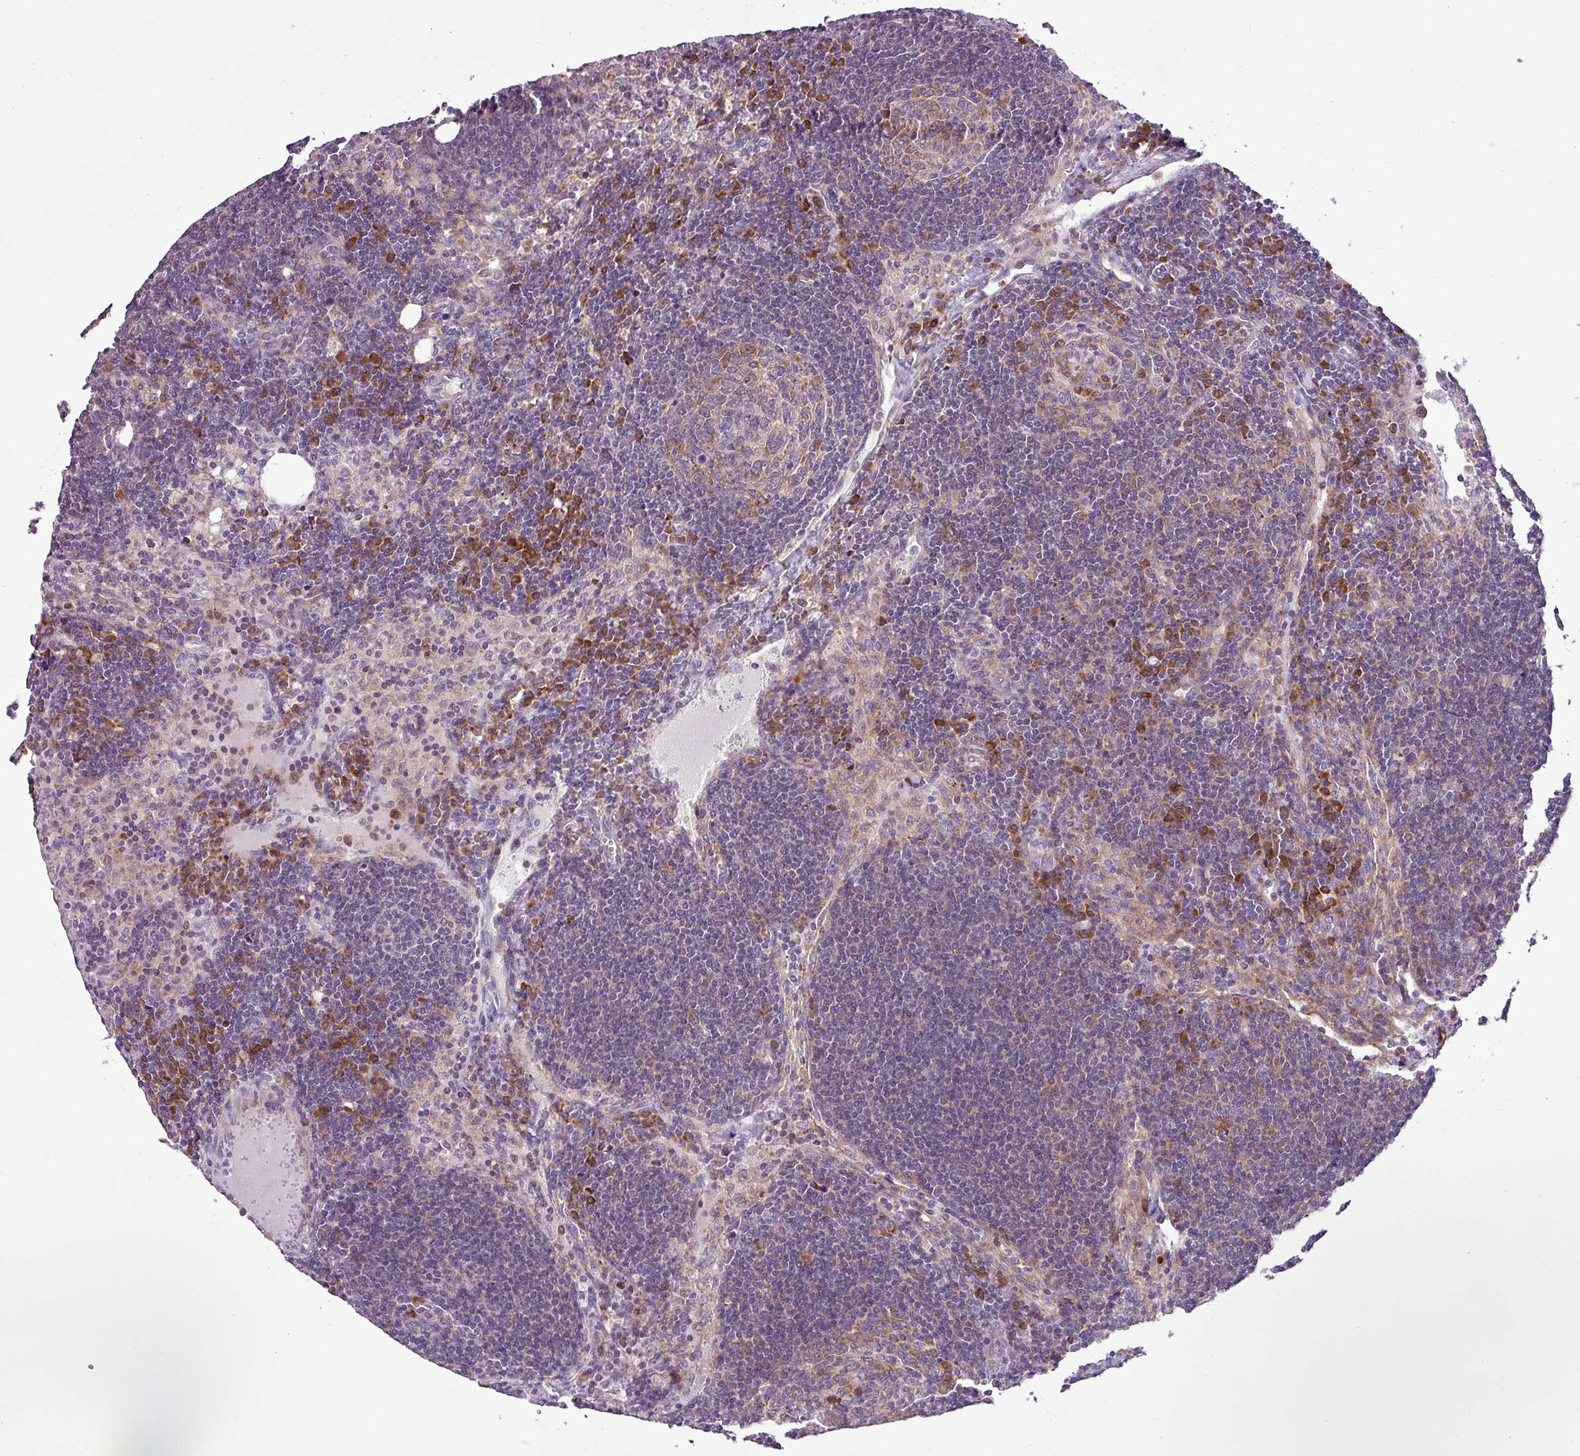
{"staining": {"intensity": "weak", "quantity": "25%-75%", "location": "cytoplasmic/membranous"}, "tissue": "lymph node", "cell_type": "Germinal center cells", "image_type": "normal", "snomed": [{"axis": "morphology", "description": "Normal tissue, NOS"}, {"axis": "topography", "description": "Lymph node"}], "caption": "Immunohistochemical staining of benign lymph node demonstrates low levels of weak cytoplasmic/membranous staining in about 25%-75% of germinal center cells.", "gene": "RPL13", "patient": {"sex": "female", "age": 73}}